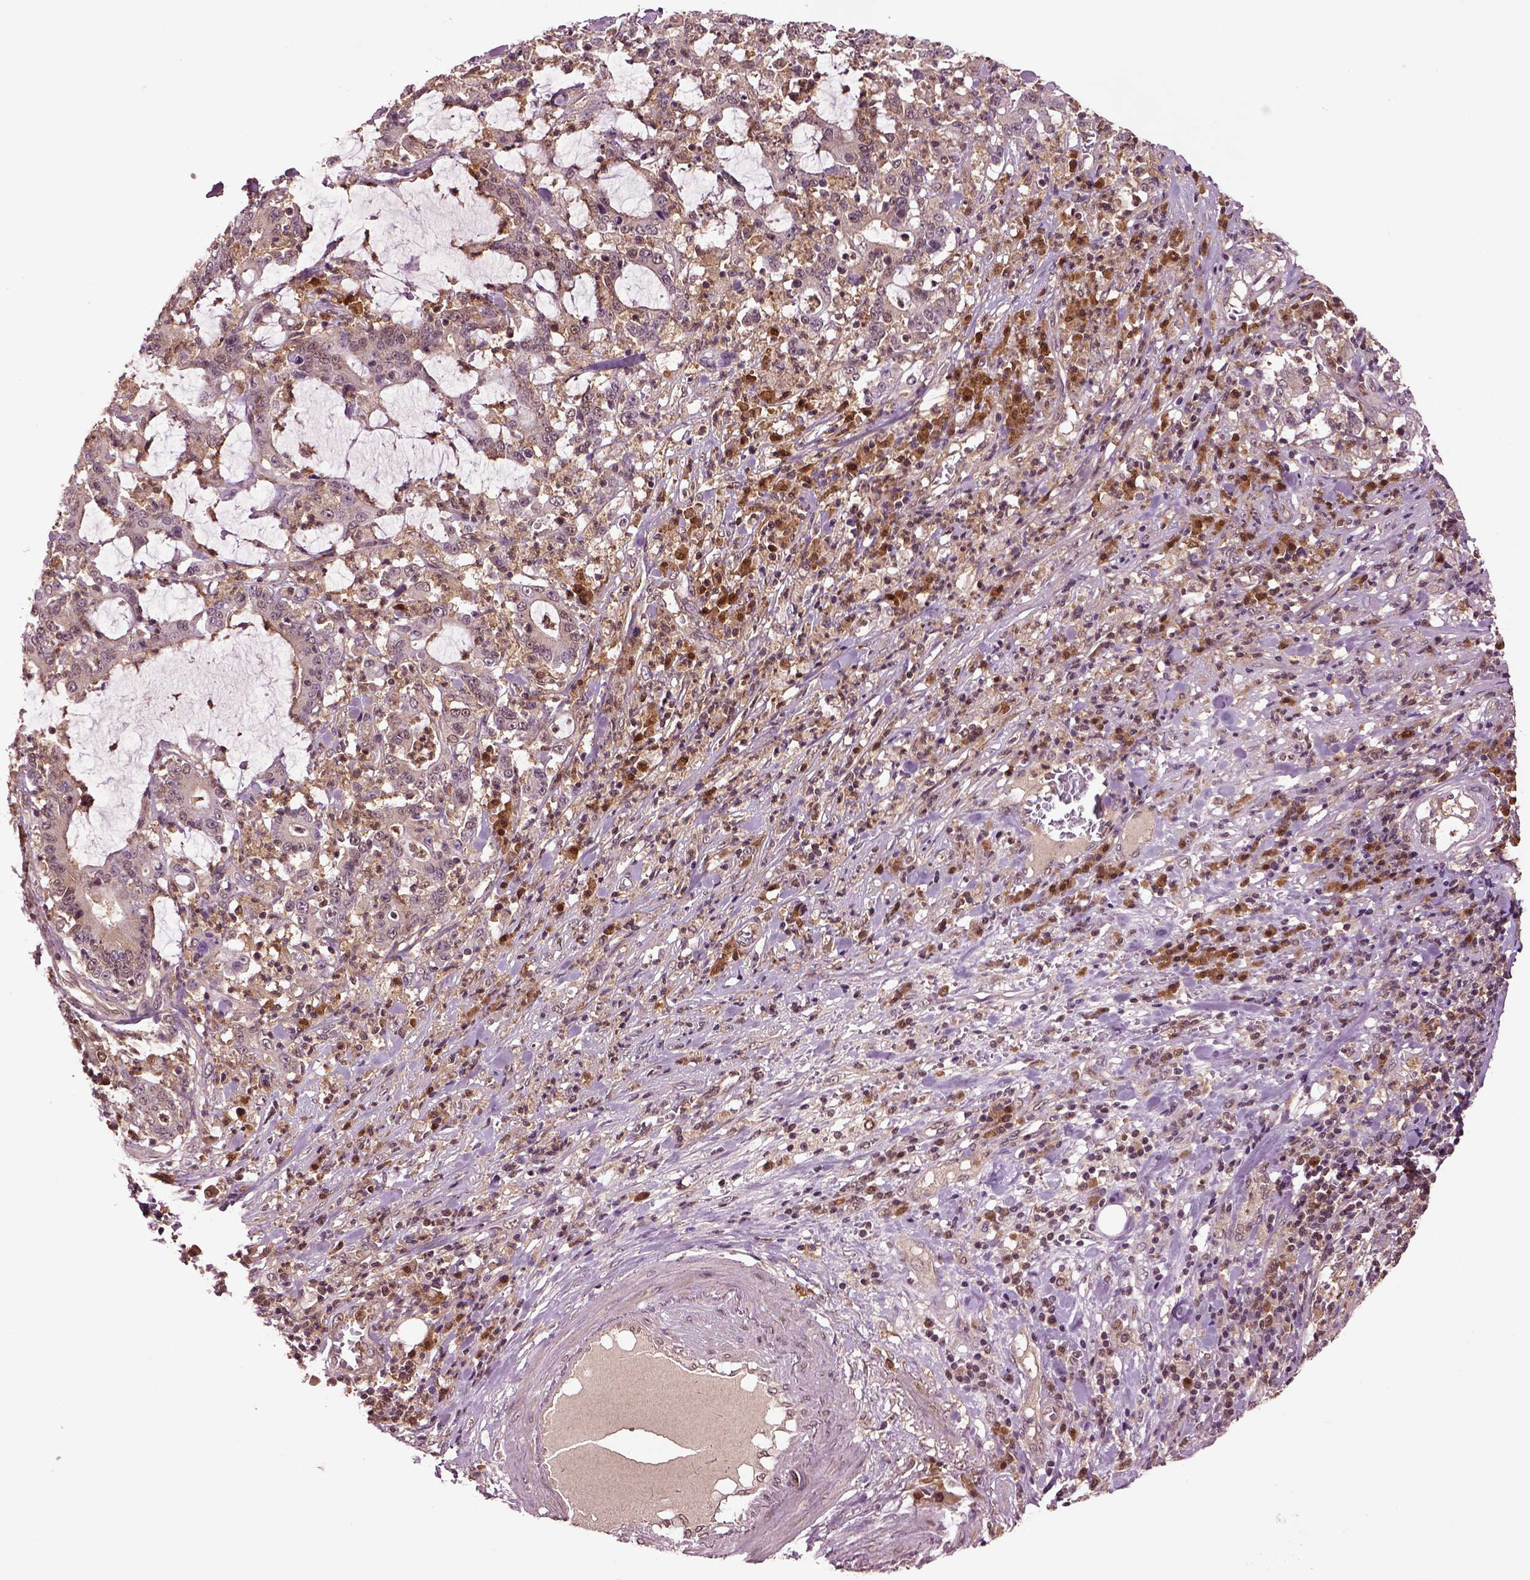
{"staining": {"intensity": "negative", "quantity": "none", "location": "none"}, "tissue": "stomach cancer", "cell_type": "Tumor cells", "image_type": "cancer", "snomed": [{"axis": "morphology", "description": "Adenocarcinoma, NOS"}, {"axis": "topography", "description": "Stomach, upper"}], "caption": "A photomicrograph of human stomach cancer (adenocarcinoma) is negative for staining in tumor cells.", "gene": "MDP1", "patient": {"sex": "male", "age": 68}}